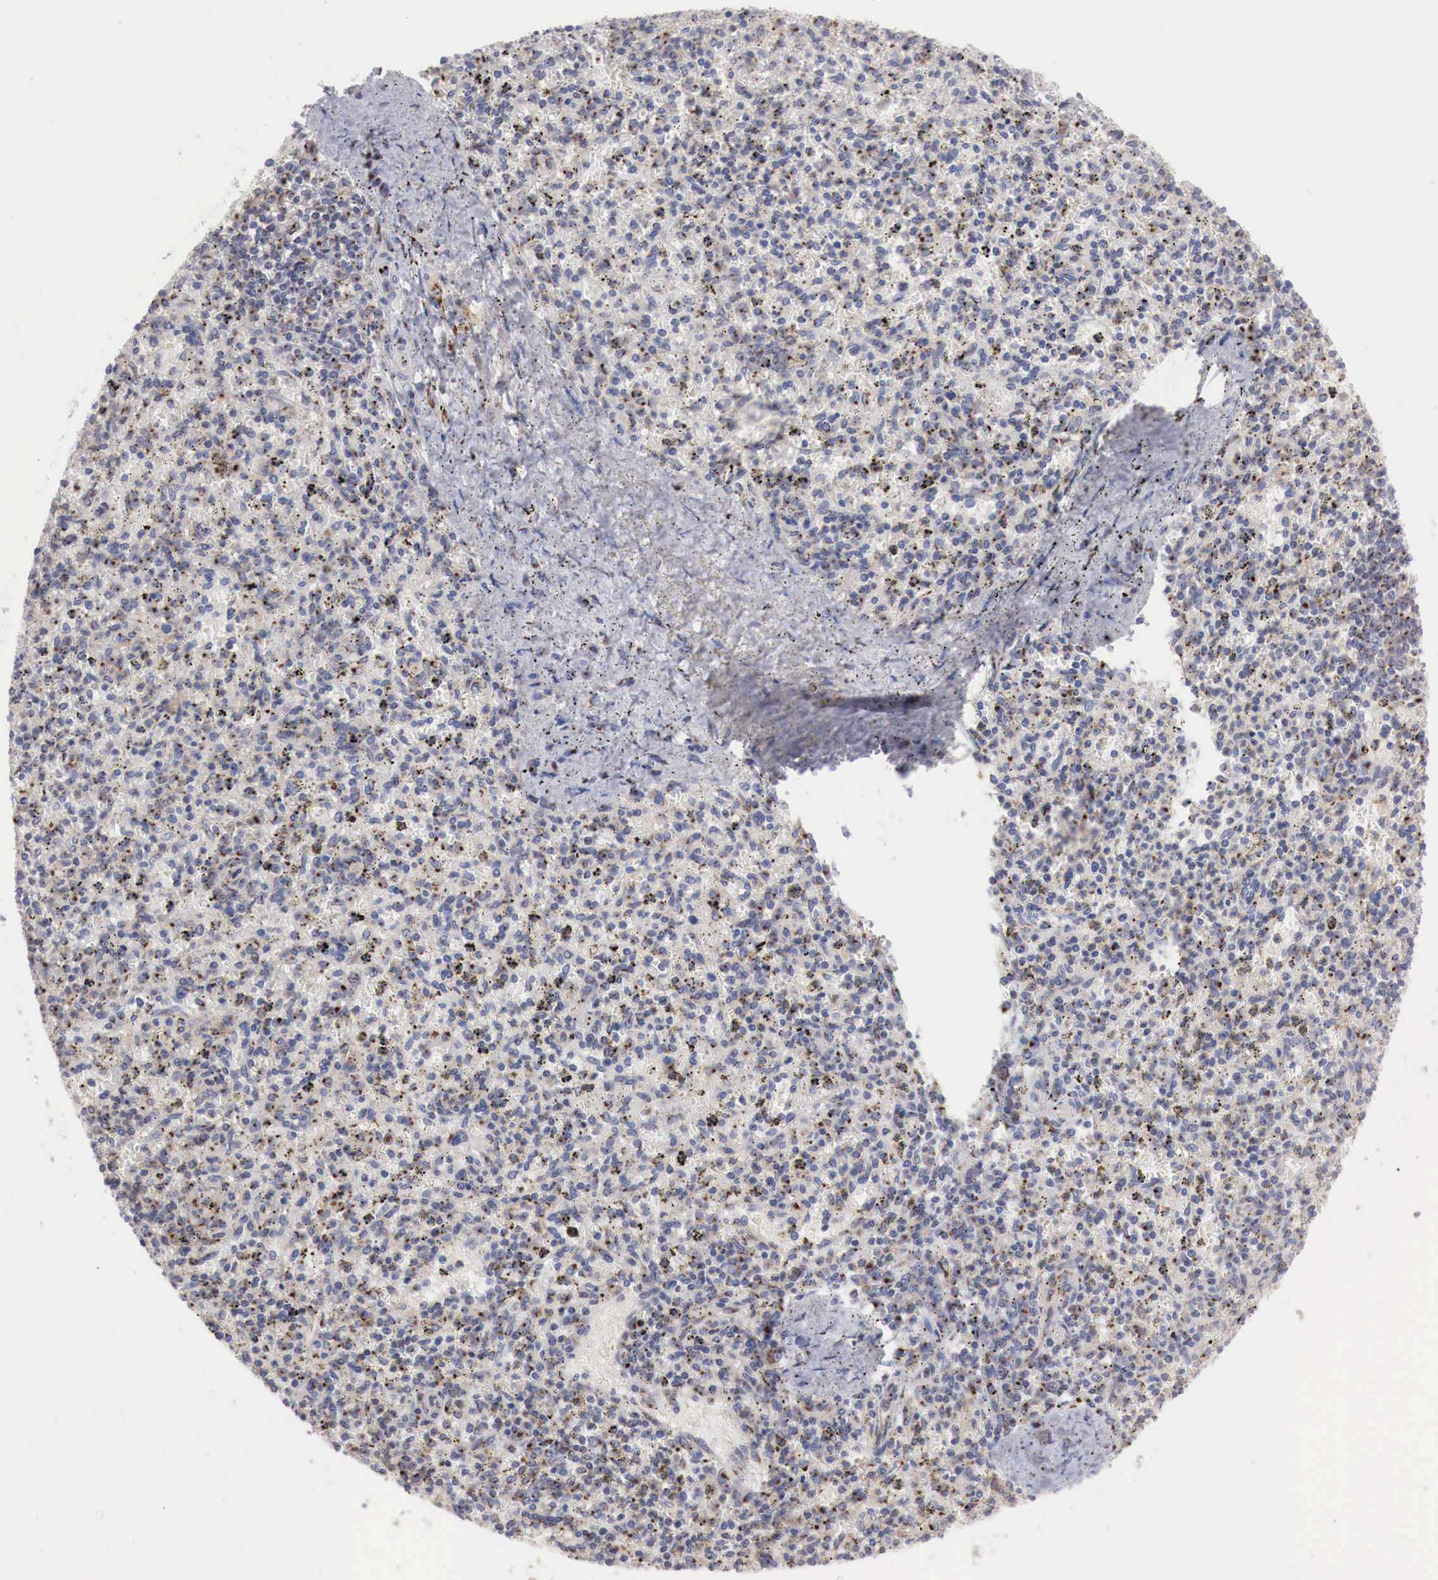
{"staining": {"intensity": "moderate", "quantity": "25%-75%", "location": "cytoplasmic/membranous"}, "tissue": "spleen", "cell_type": "Cells in red pulp", "image_type": "normal", "snomed": [{"axis": "morphology", "description": "Normal tissue, NOS"}, {"axis": "topography", "description": "Spleen"}], "caption": "DAB (3,3'-diaminobenzidine) immunohistochemical staining of normal spleen shows moderate cytoplasmic/membranous protein positivity in approximately 25%-75% of cells in red pulp.", "gene": "SYAP1", "patient": {"sex": "male", "age": 72}}